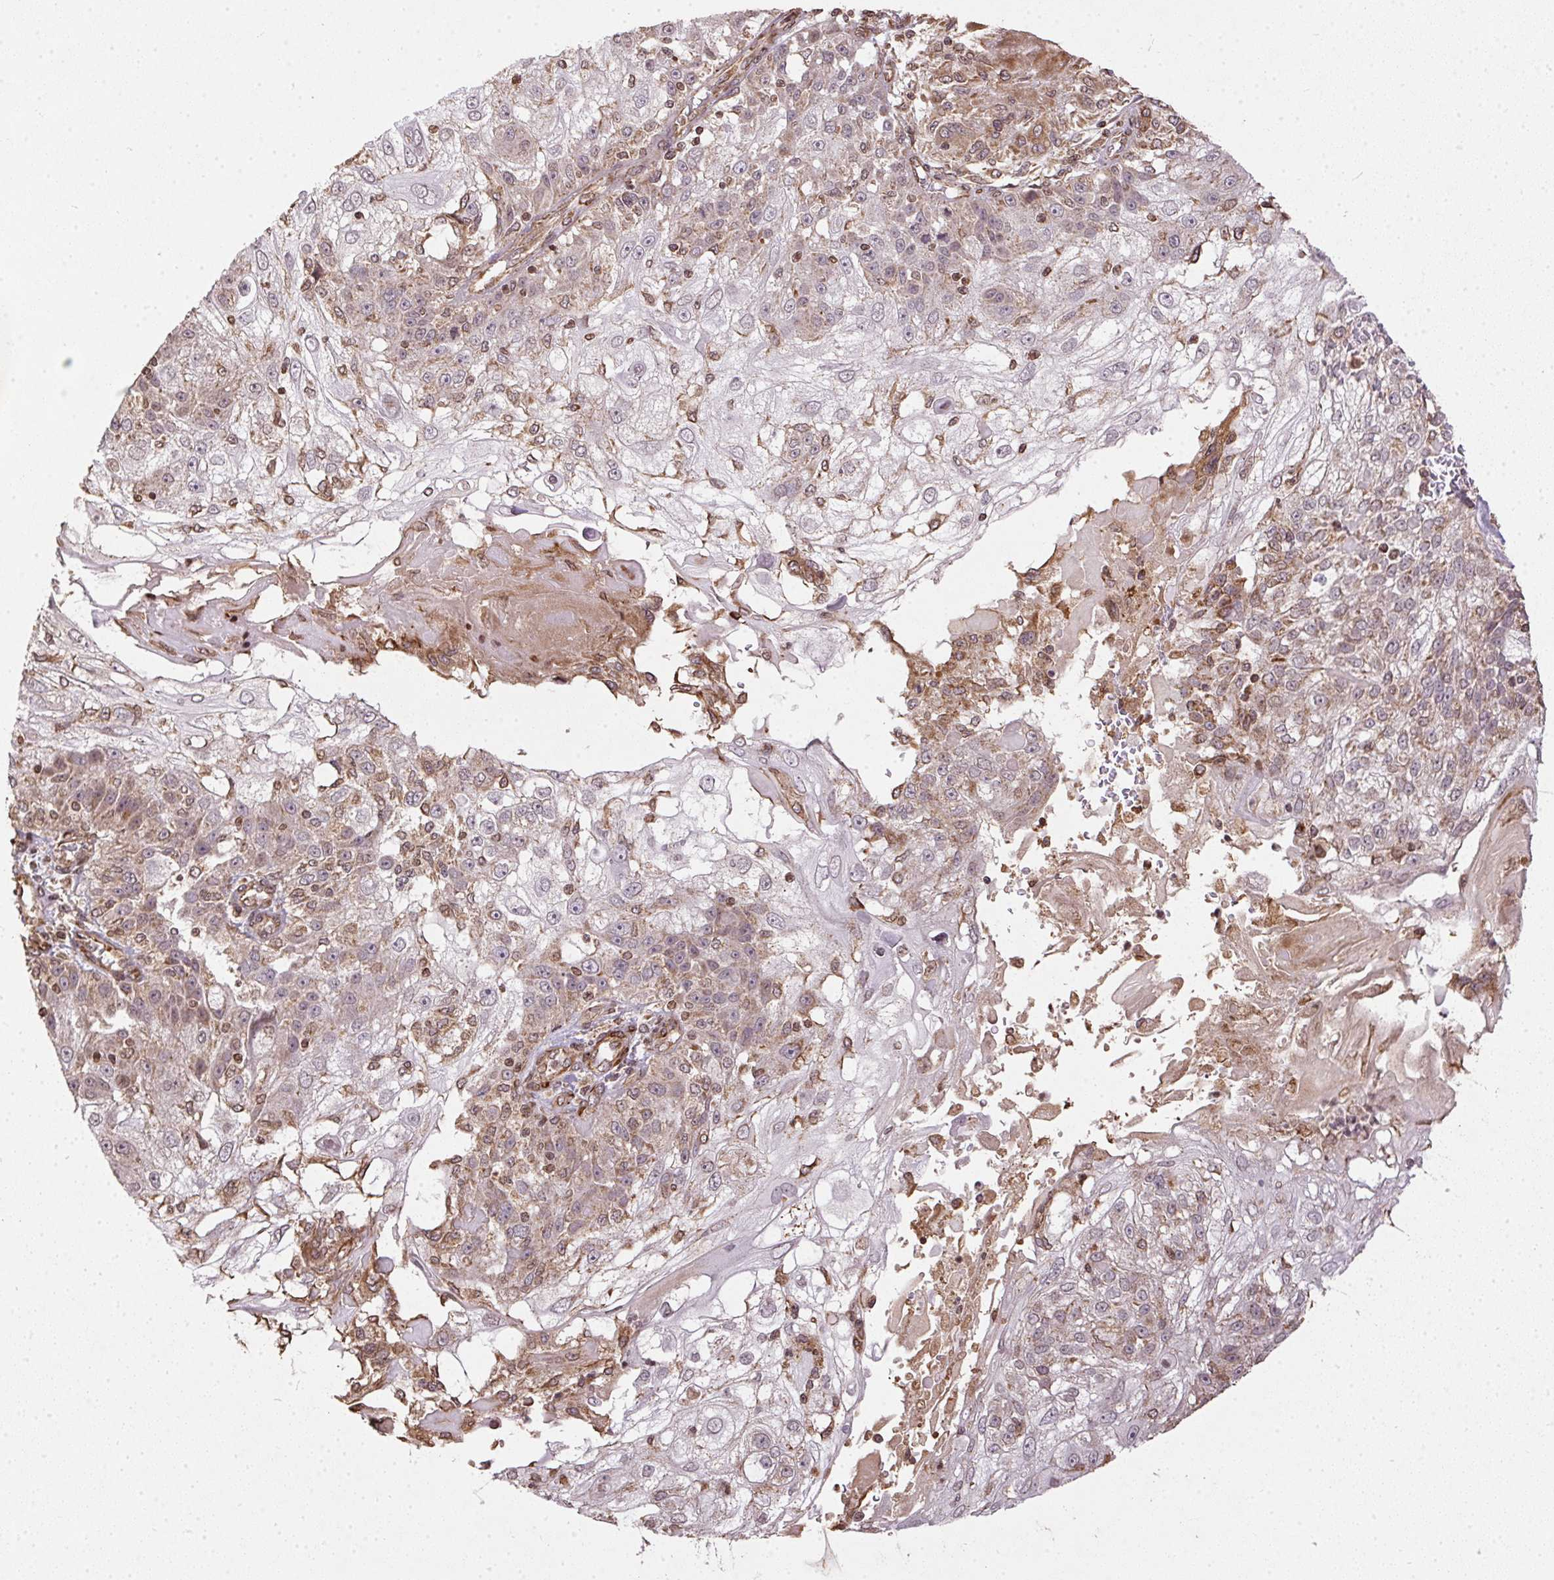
{"staining": {"intensity": "moderate", "quantity": "<25%", "location": "cytoplasmic/membranous"}, "tissue": "skin cancer", "cell_type": "Tumor cells", "image_type": "cancer", "snomed": [{"axis": "morphology", "description": "Normal tissue, NOS"}, {"axis": "morphology", "description": "Squamous cell carcinoma, NOS"}, {"axis": "topography", "description": "Skin"}], "caption": "Brown immunohistochemical staining in skin cancer (squamous cell carcinoma) exhibits moderate cytoplasmic/membranous staining in approximately <25% of tumor cells.", "gene": "SPRED2", "patient": {"sex": "female", "age": 83}}